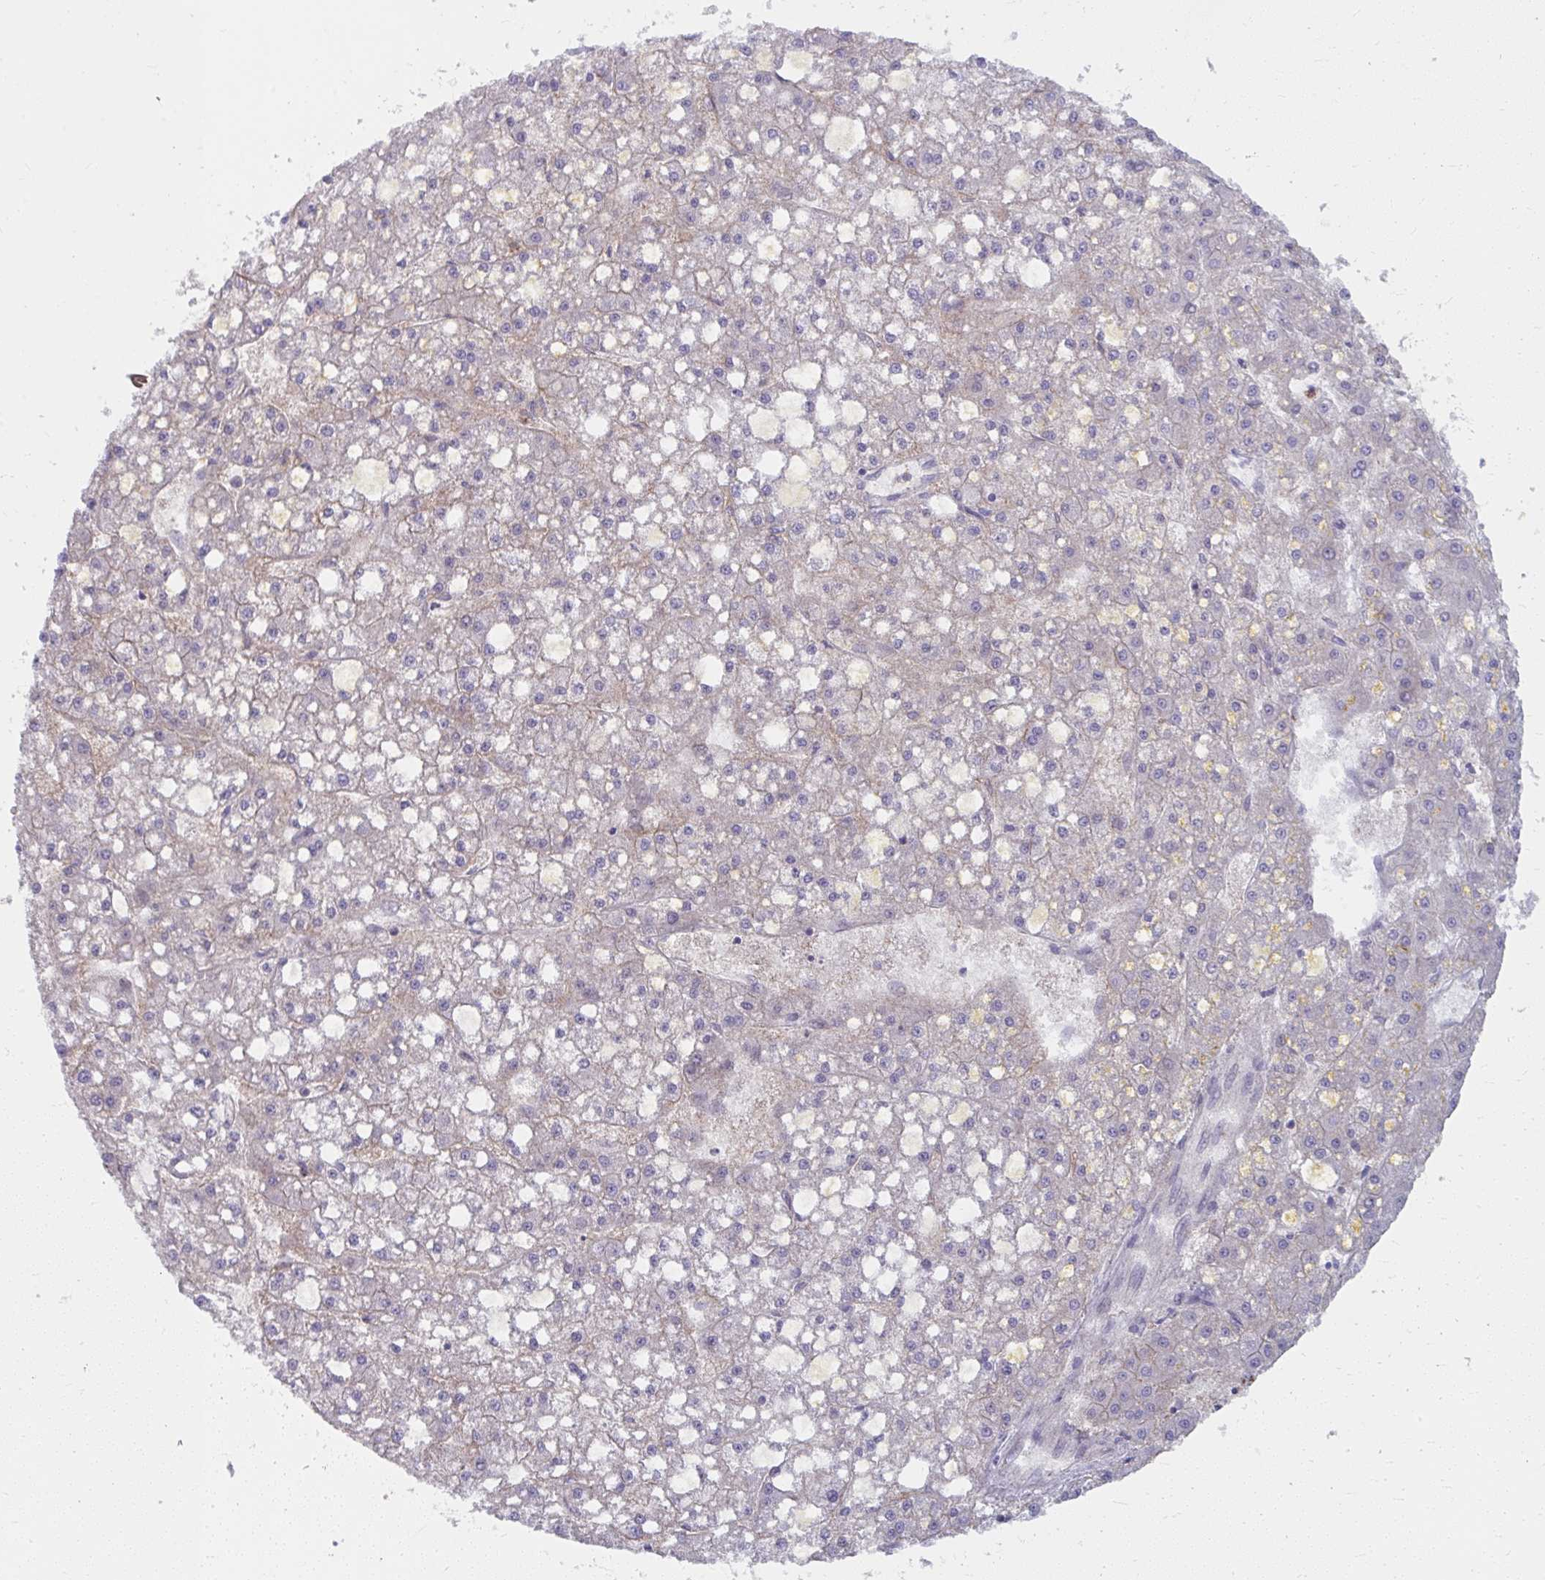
{"staining": {"intensity": "negative", "quantity": "none", "location": "none"}, "tissue": "liver cancer", "cell_type": "Tumor cells", "image_type": "cancer", "snomed": [{"axis": "morphology", "description": "Carcinoma, Hepatocellular, NOS"}, {"axis": "topography", "description": "Liver"}], "caption": "The micrograph reveals no significant staining in tumor cells of liver cancer.", "gene": "MUS81", "patient": {"sex": "male", "age": 67}}